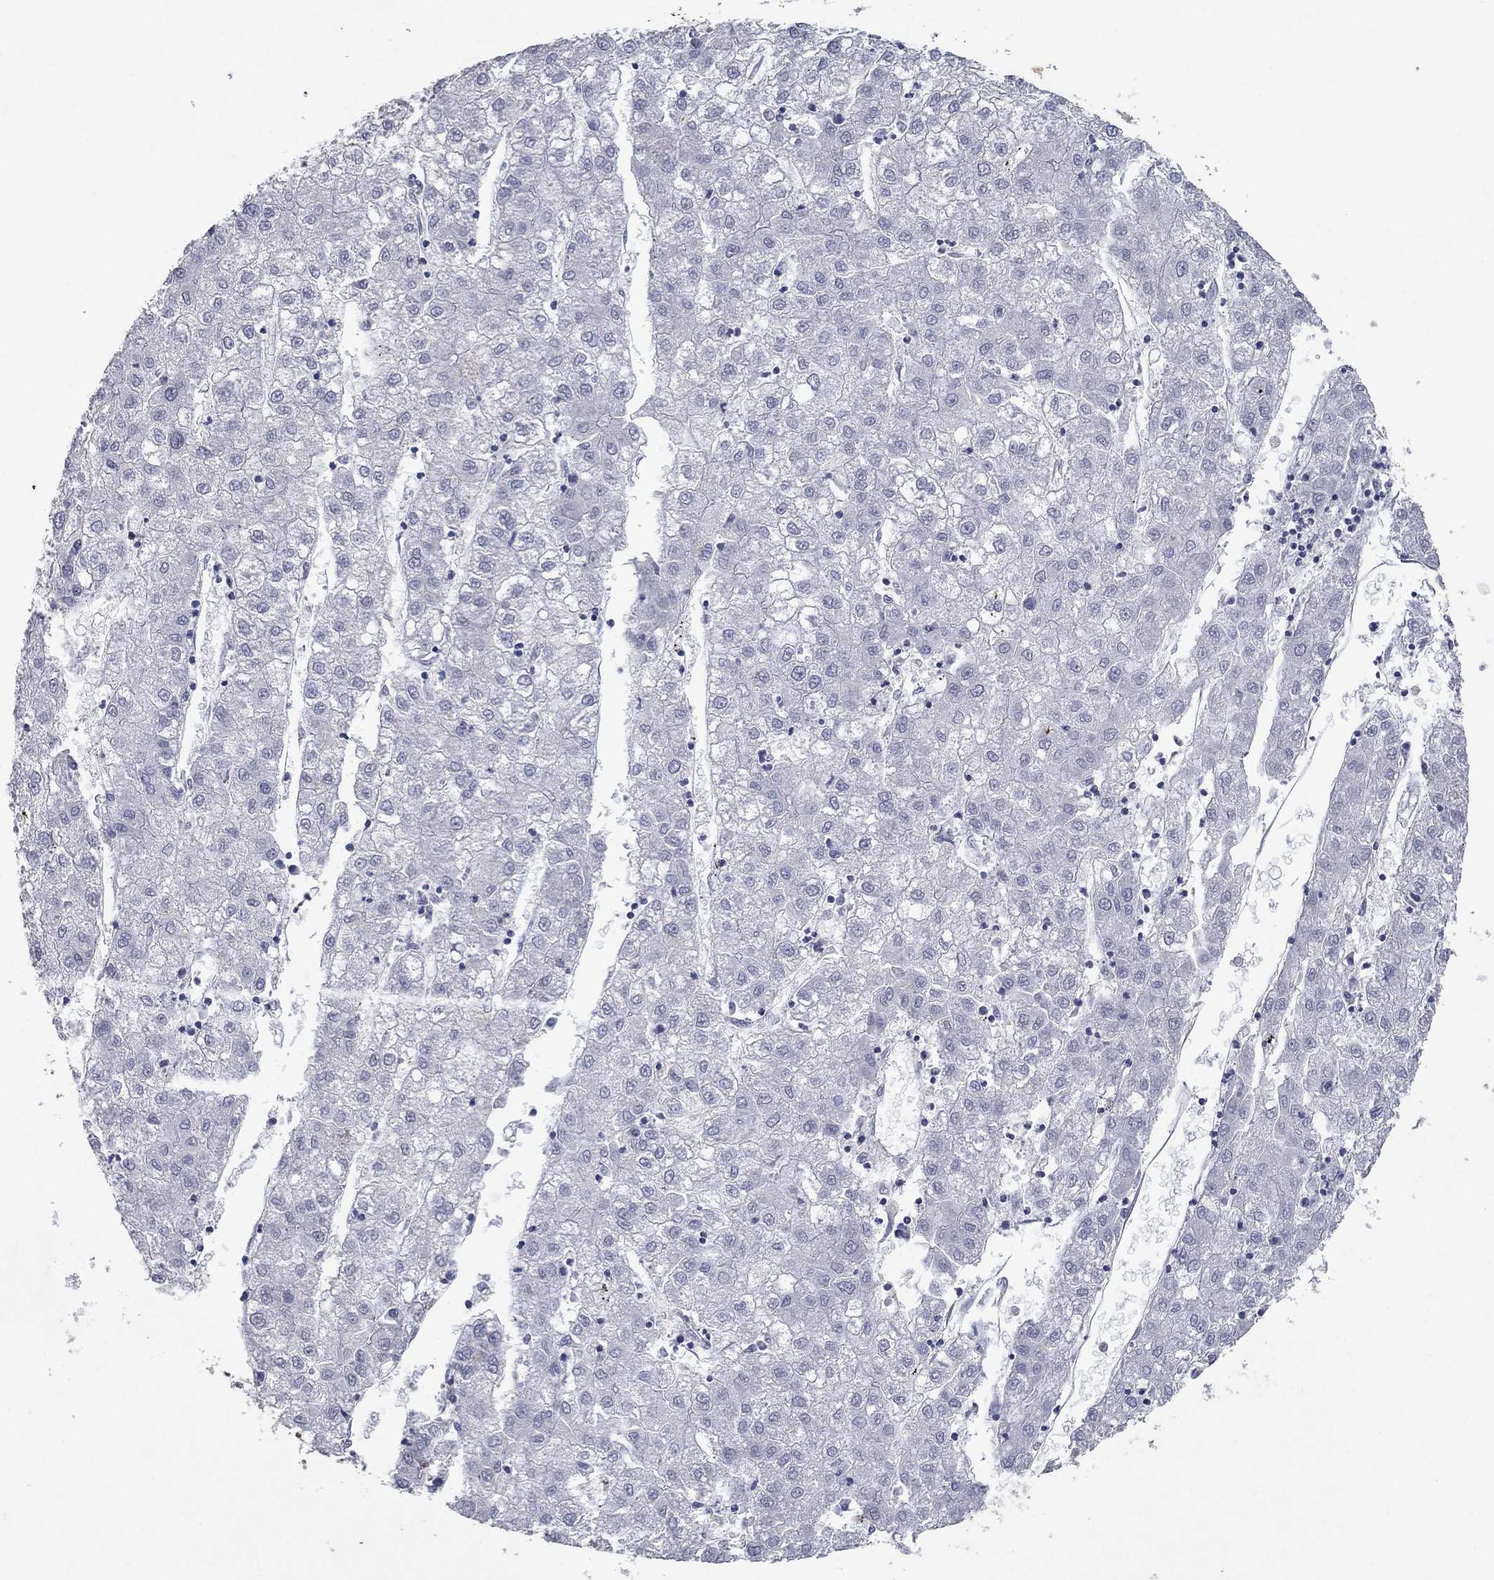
{"staining": {"intensity": "negative", "quantity": "none", "location": "none"}, "tissue": "liver cancer", "cell_type": "Tumor cells", "image_type": "cancer", "snomed": [{"axis": "morphology", "description": "Carcinoma, Hepatocellular, NOS"}, {"axis": "topography", "description": "Liver"}], "caption": "Tumor cells show no significant staining in liver cancer (hepatocellular carcinoma).", "gene": "PTGDS", "patient": {"sex": "male", "age": 72}}